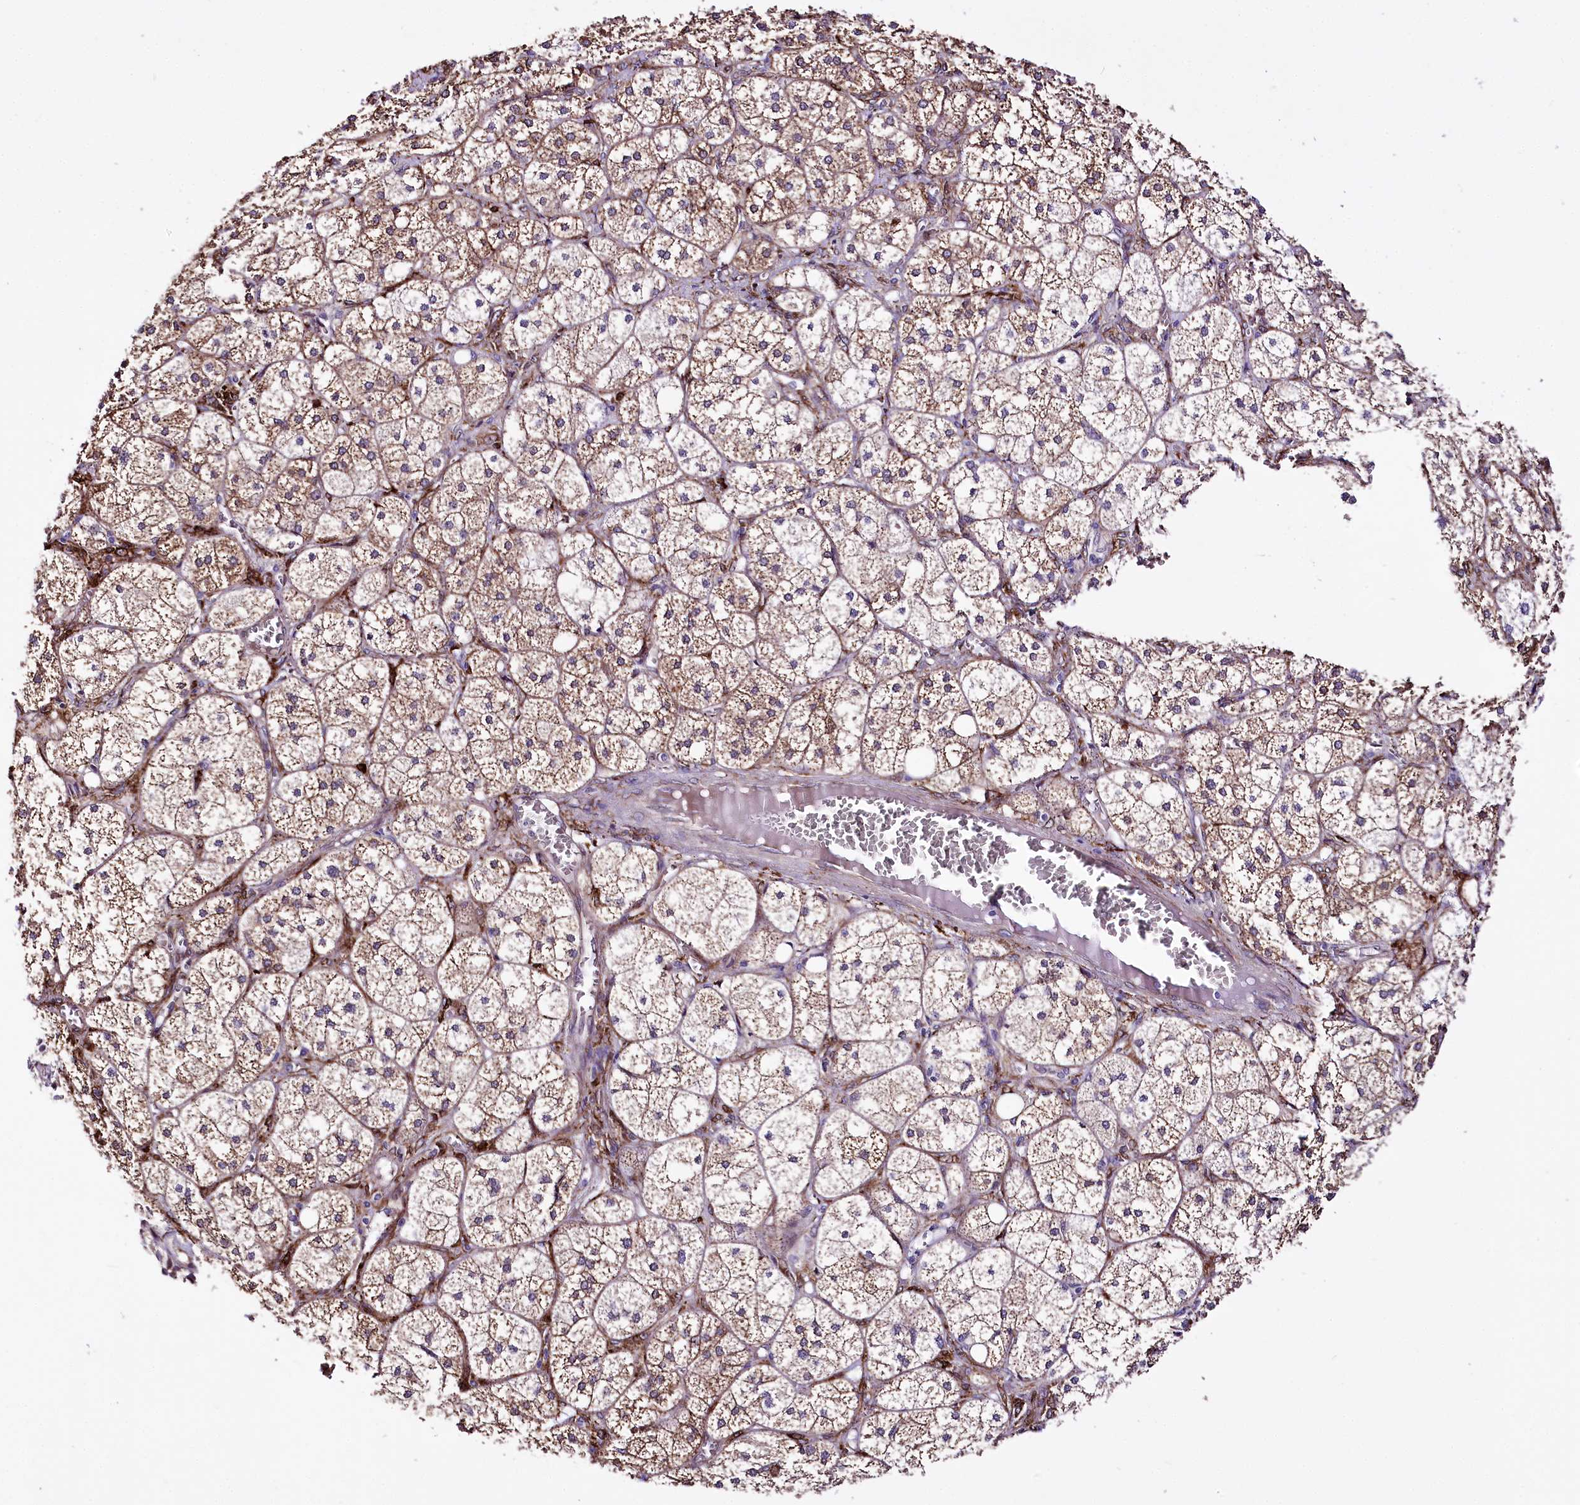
{"staining": {"intensity": "moderate", "quantity": "25%-75%", "location": "cytoplasmic/membranous"}, "tissue": "adrenal gland", "cell_type": "Glandular cells", "image_type": "normal", "snomed": [{"axis": "morphology", "description": "Normal tissue, NOS"}, {"axis": "topography", "description": "Adrenal gland"}], "caption": "Immunohistochemical staining of unremarkable human adrenal gland reveals moderate cytoplasmic/membranous protein positivity in approximately 25%-75% of glandular cells. The staining was performed using DAB (3,3'-diaminobenzidine) to visualize the protein expression in brown, while the nuclei were stained in blue with hematoxylin (Magnification: 20x).", "gene": "WWC1", "patient": {"sex": "female", "age": 61}}